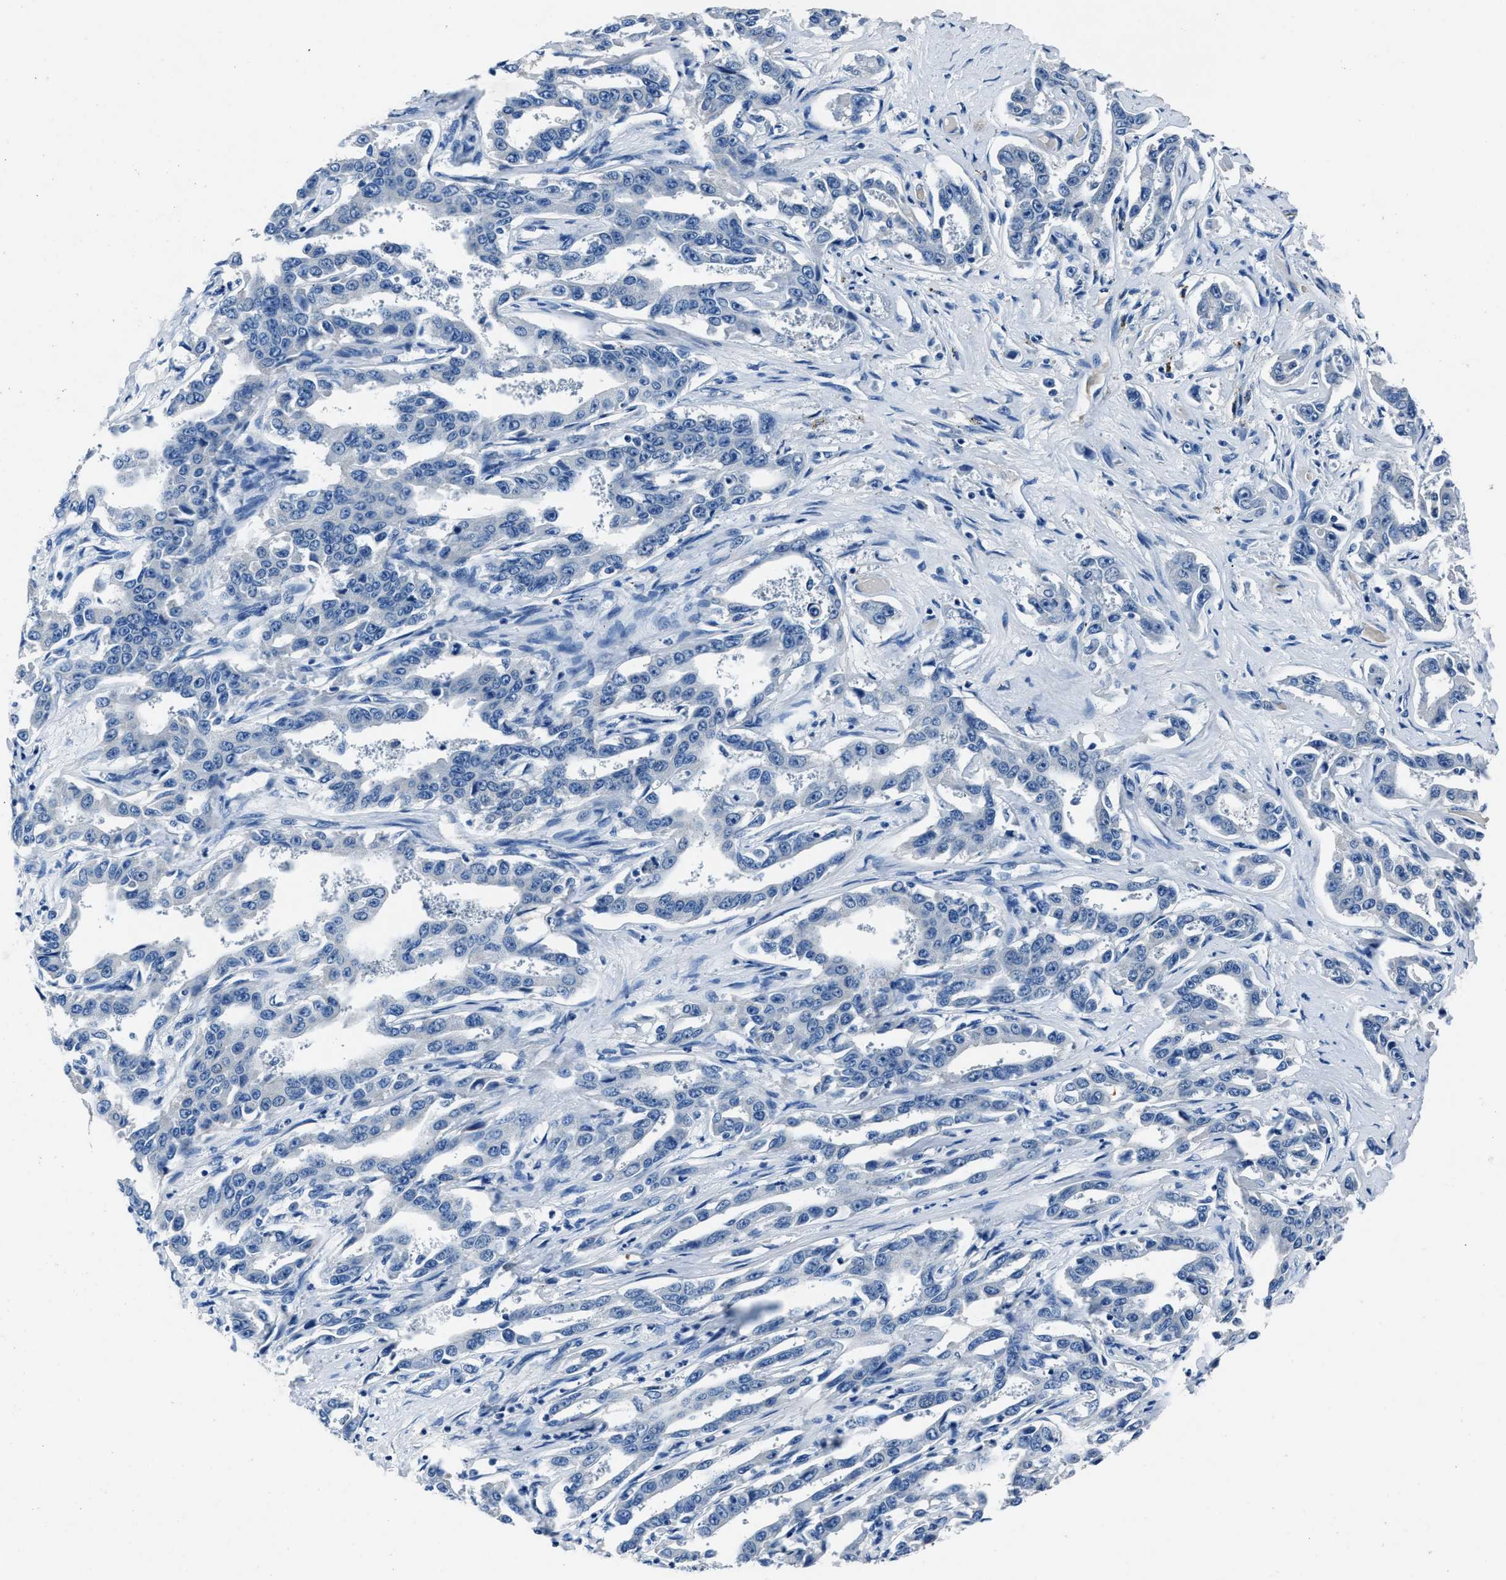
{"staining": {"intensity": "negative", "quantity": "none", "location": "none"}, "tissue": "liver cancer", "cell_type": "Tumor cells", "image_type": "cancer", "snomed": [{"axis": "morphology", "description": "Cholangiocarcinoma"}, {"axis": "topography", "description": "Liver"}], "caption": "Immunohistochemistry image of liver cancer (cholangiocarcinoma) stained for a protein (brown), which demonstrates no expression in tumor cells.", "gene": "NACAD", "patient": {"sex": "male", "age": 59}}